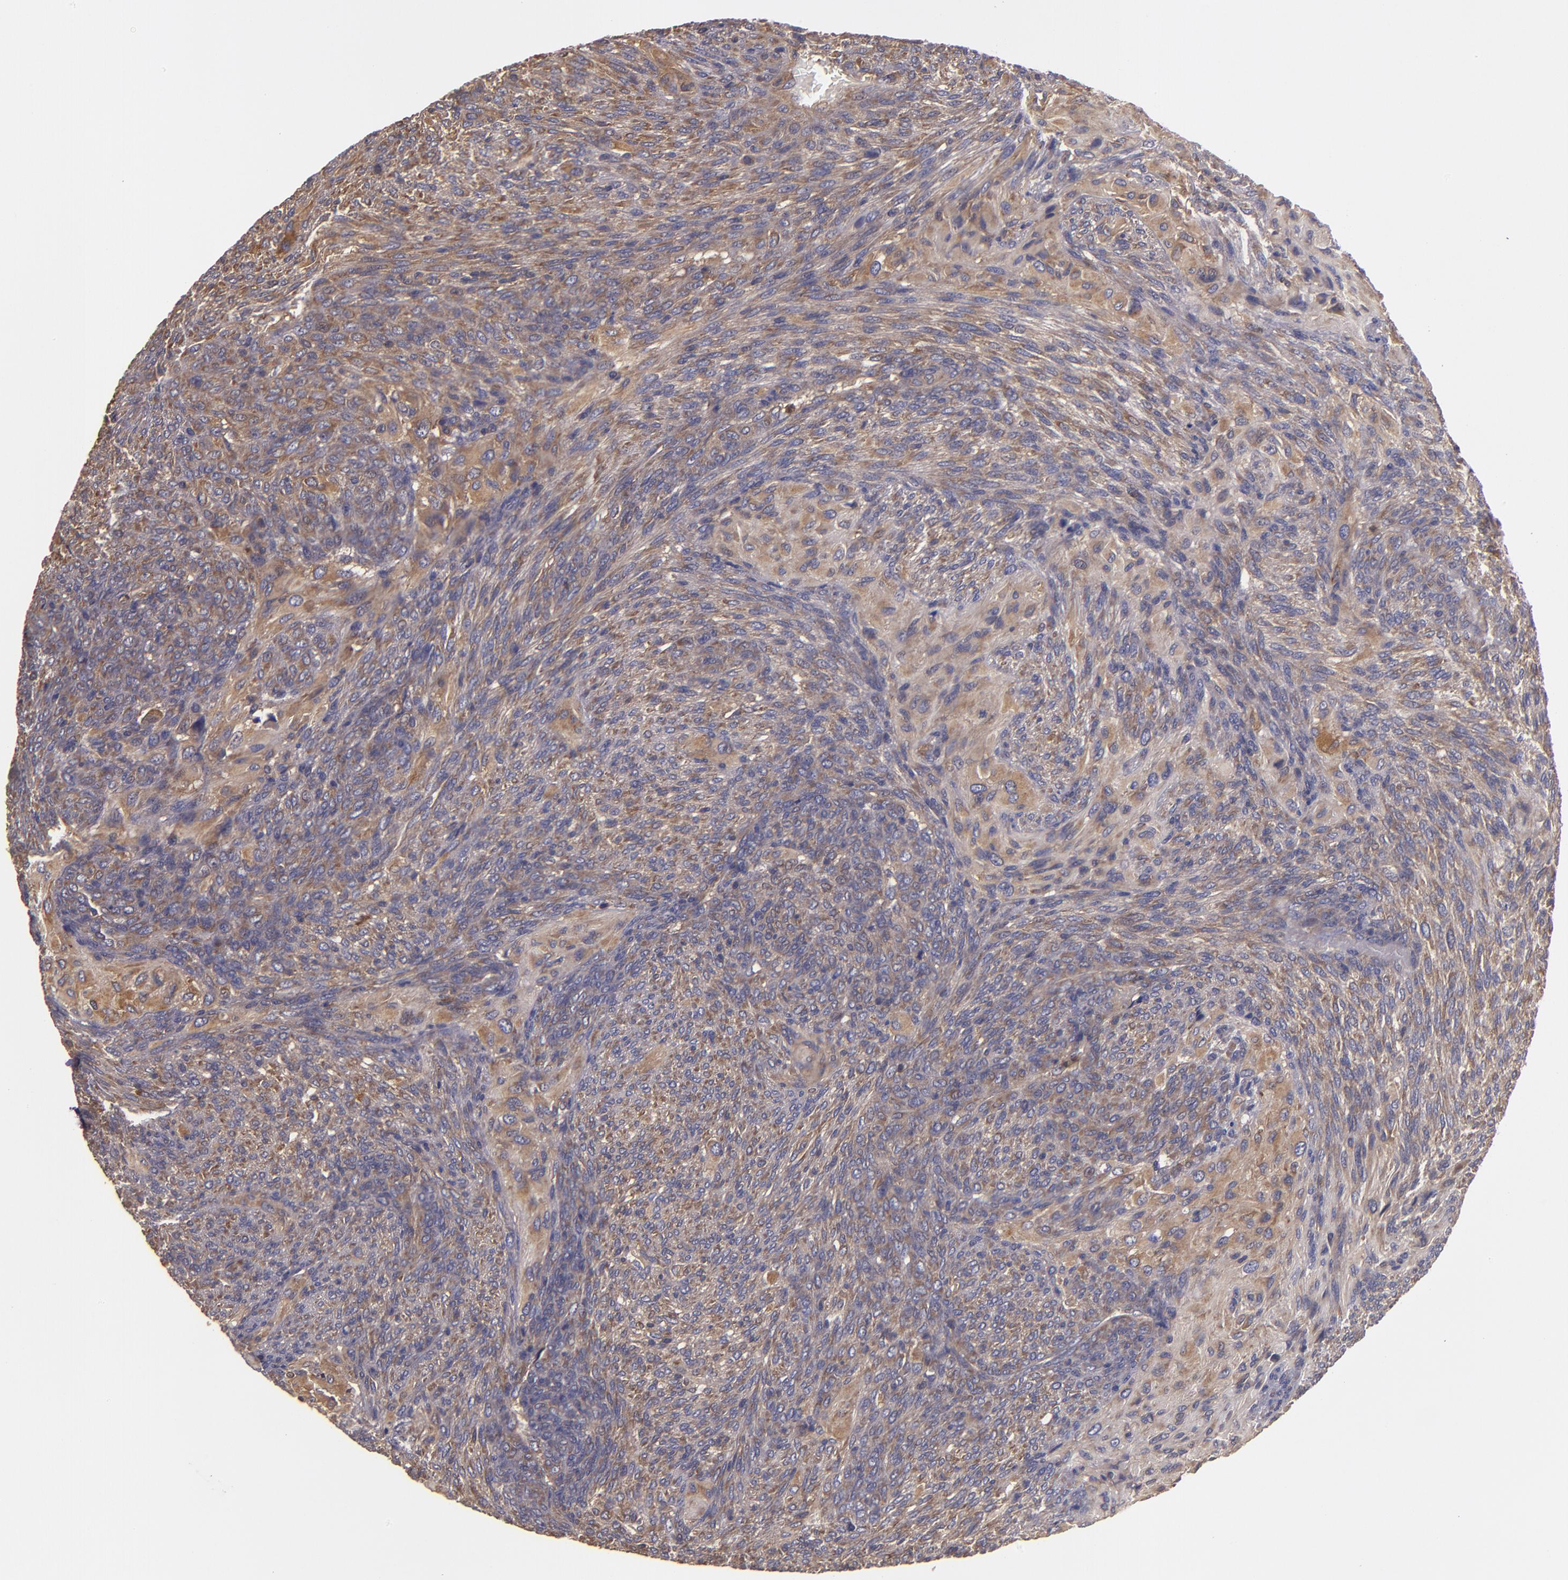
{"staining": {"intensity": "moderate", "quantity": ">75%", "location": "cytoplasmic/membranous"}, "tissue": "glioma", "cell_type": "Tumor cells", "image_type": "cancer", "snomed": [{"axis": "morphology", "description": "Glioma, malignant, High grade"}, {"axis": "topography", "description": "Cerebral cortex"}], "caption": "Immunohistochemistry staining of glioma, which displays medium levels of moderate cytoplasmic/membranous expression in approximately >75% of tumor cells indicating moderate cytoplasmic/membranous protein expression. The staining was performed using DAB (brown) for protein detection and nuclei were counterstained in hematoxylin (blue).", "gene": "CARS1", "patient": {"sex": "female", "age": 55}}